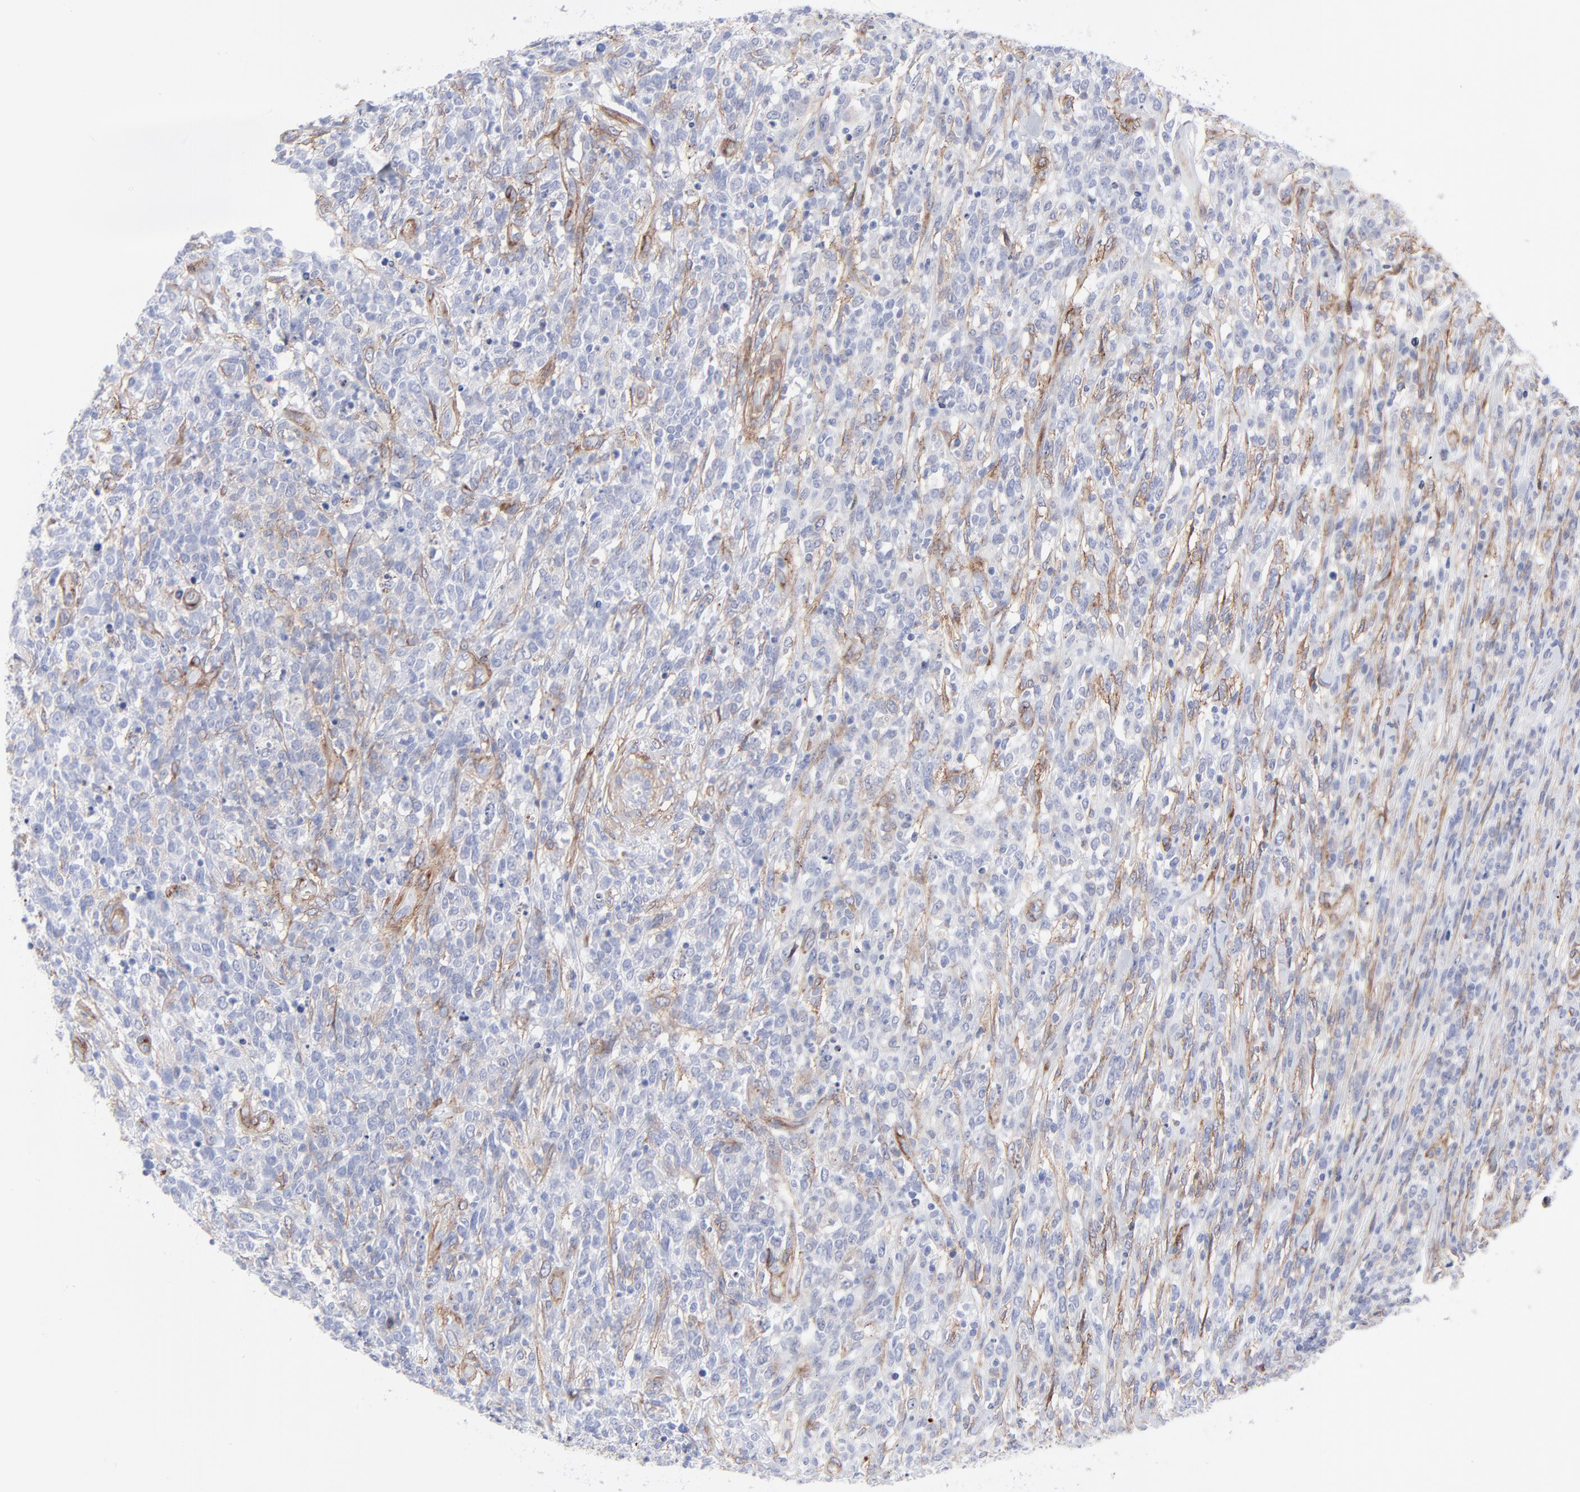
{"staining": {"intensity": "negative", "quantity": "none", "location": "none"}, "tissue": "lymphoma", "cell_type": "Tumor cells", "image_type": "cancer", "snomed": [{"axis": "morphology", "description": "Malignant lymphoma, non-Hodgkin's type, High grade"}, {"axis": "topography", "description": "Lymph node"}], "caption": "The immunohistochemistry (IHC) histopathology image has no significant expression in tumor cells of lymphoma tissue.", "gene": "PDGFRB", "patient": {"sex": "female", "age": 73}}